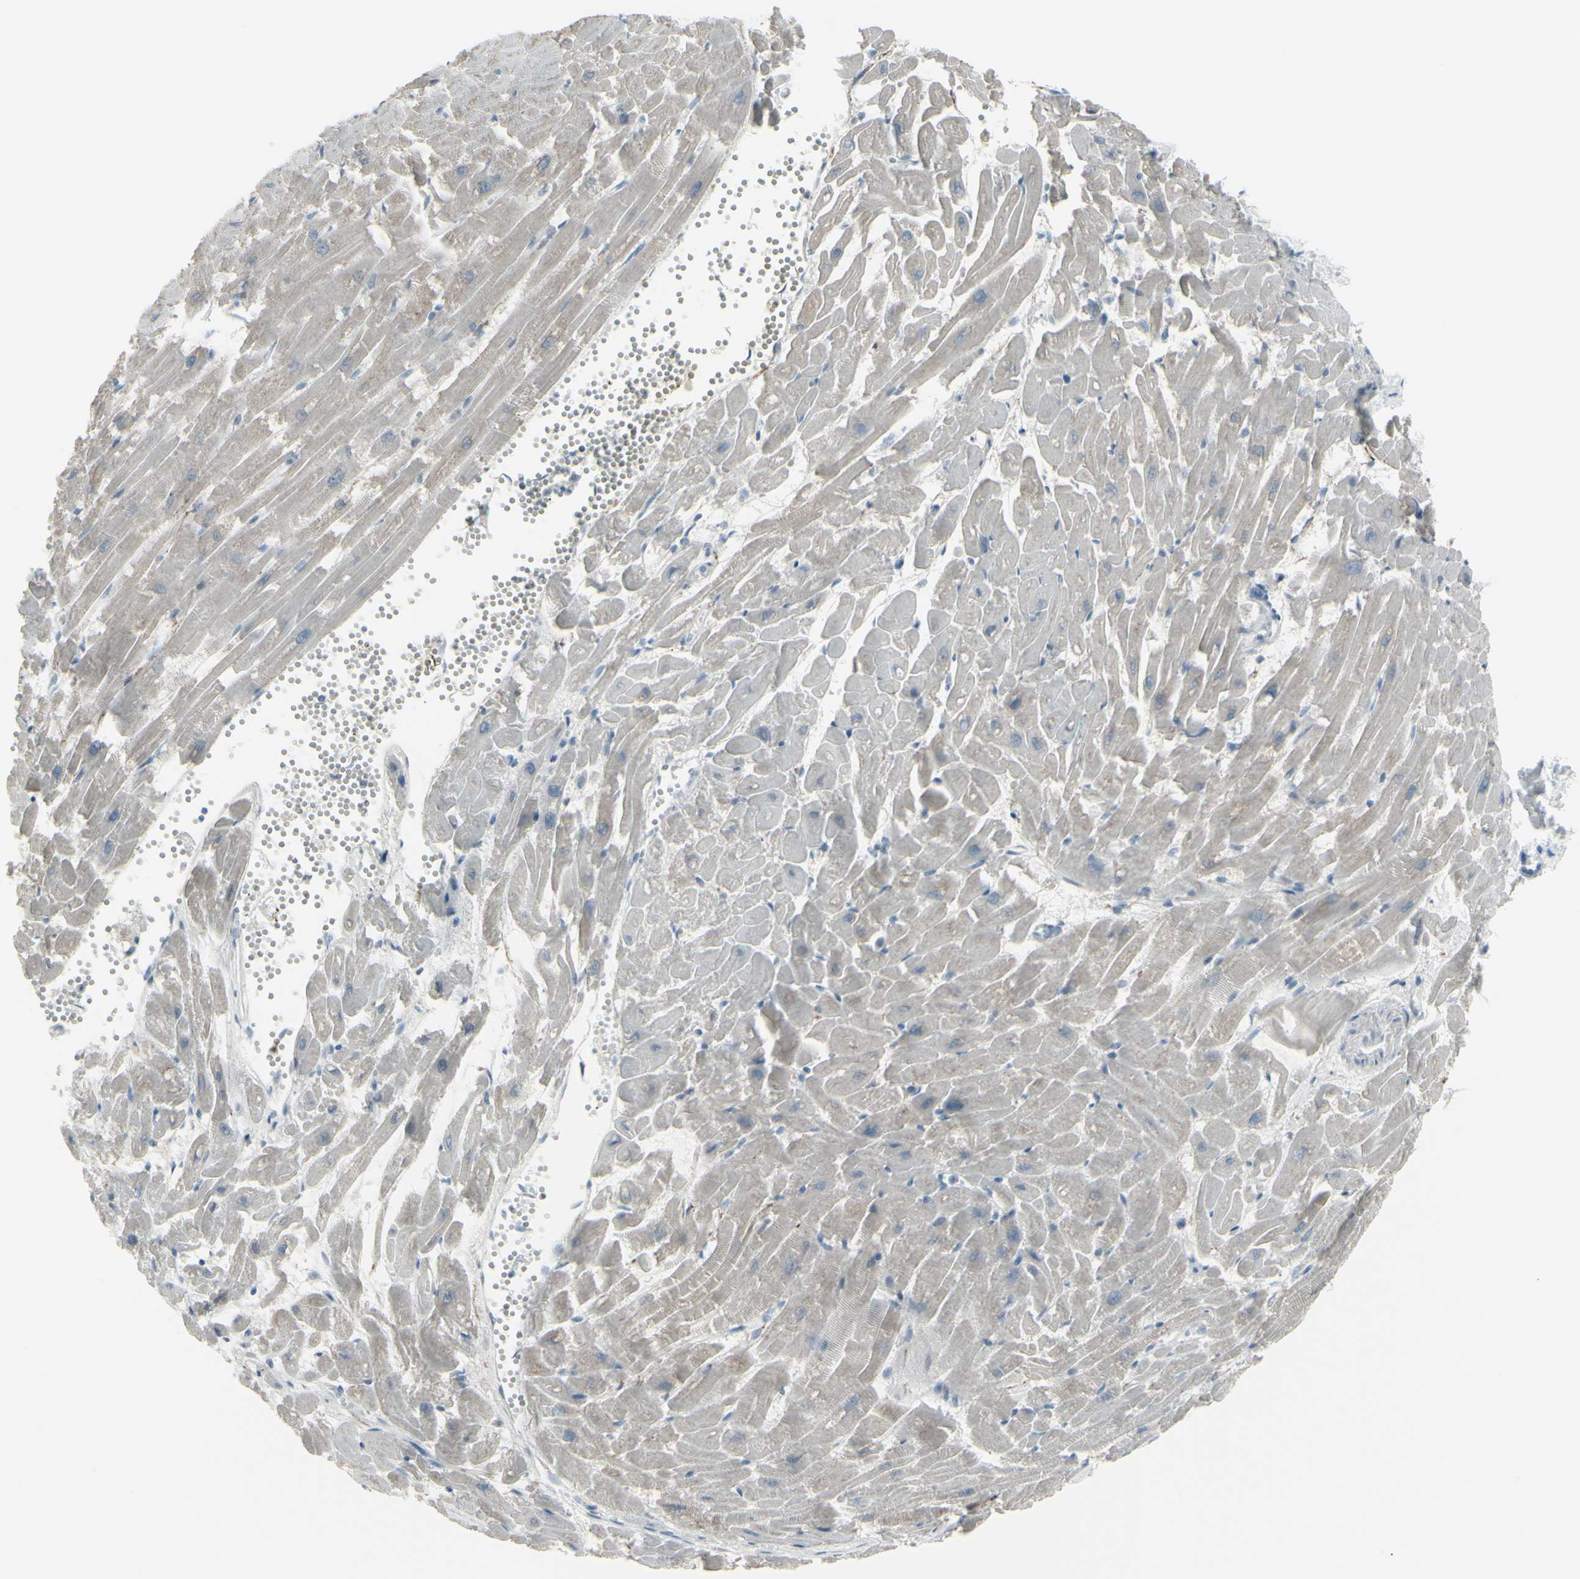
{"staining": {"intensity": "negative", "quantity": "none", "location": "none"}, "tissue": "heart muscle", "cell_type": "Cardiomyocytes", "image_type": "normal", "snomed": [{"axis": "morphology", "description": "Normal tissue, NOS"}, {"axis": "topography", "description": "Heart"}], "caption": "An IHC photomicrograph of normal heart muscle is shown. There is no staining in cardiomyocytes of heart muscle.", "gene": "RAB3A", "patient": {"sex": "female", "age": 19}}